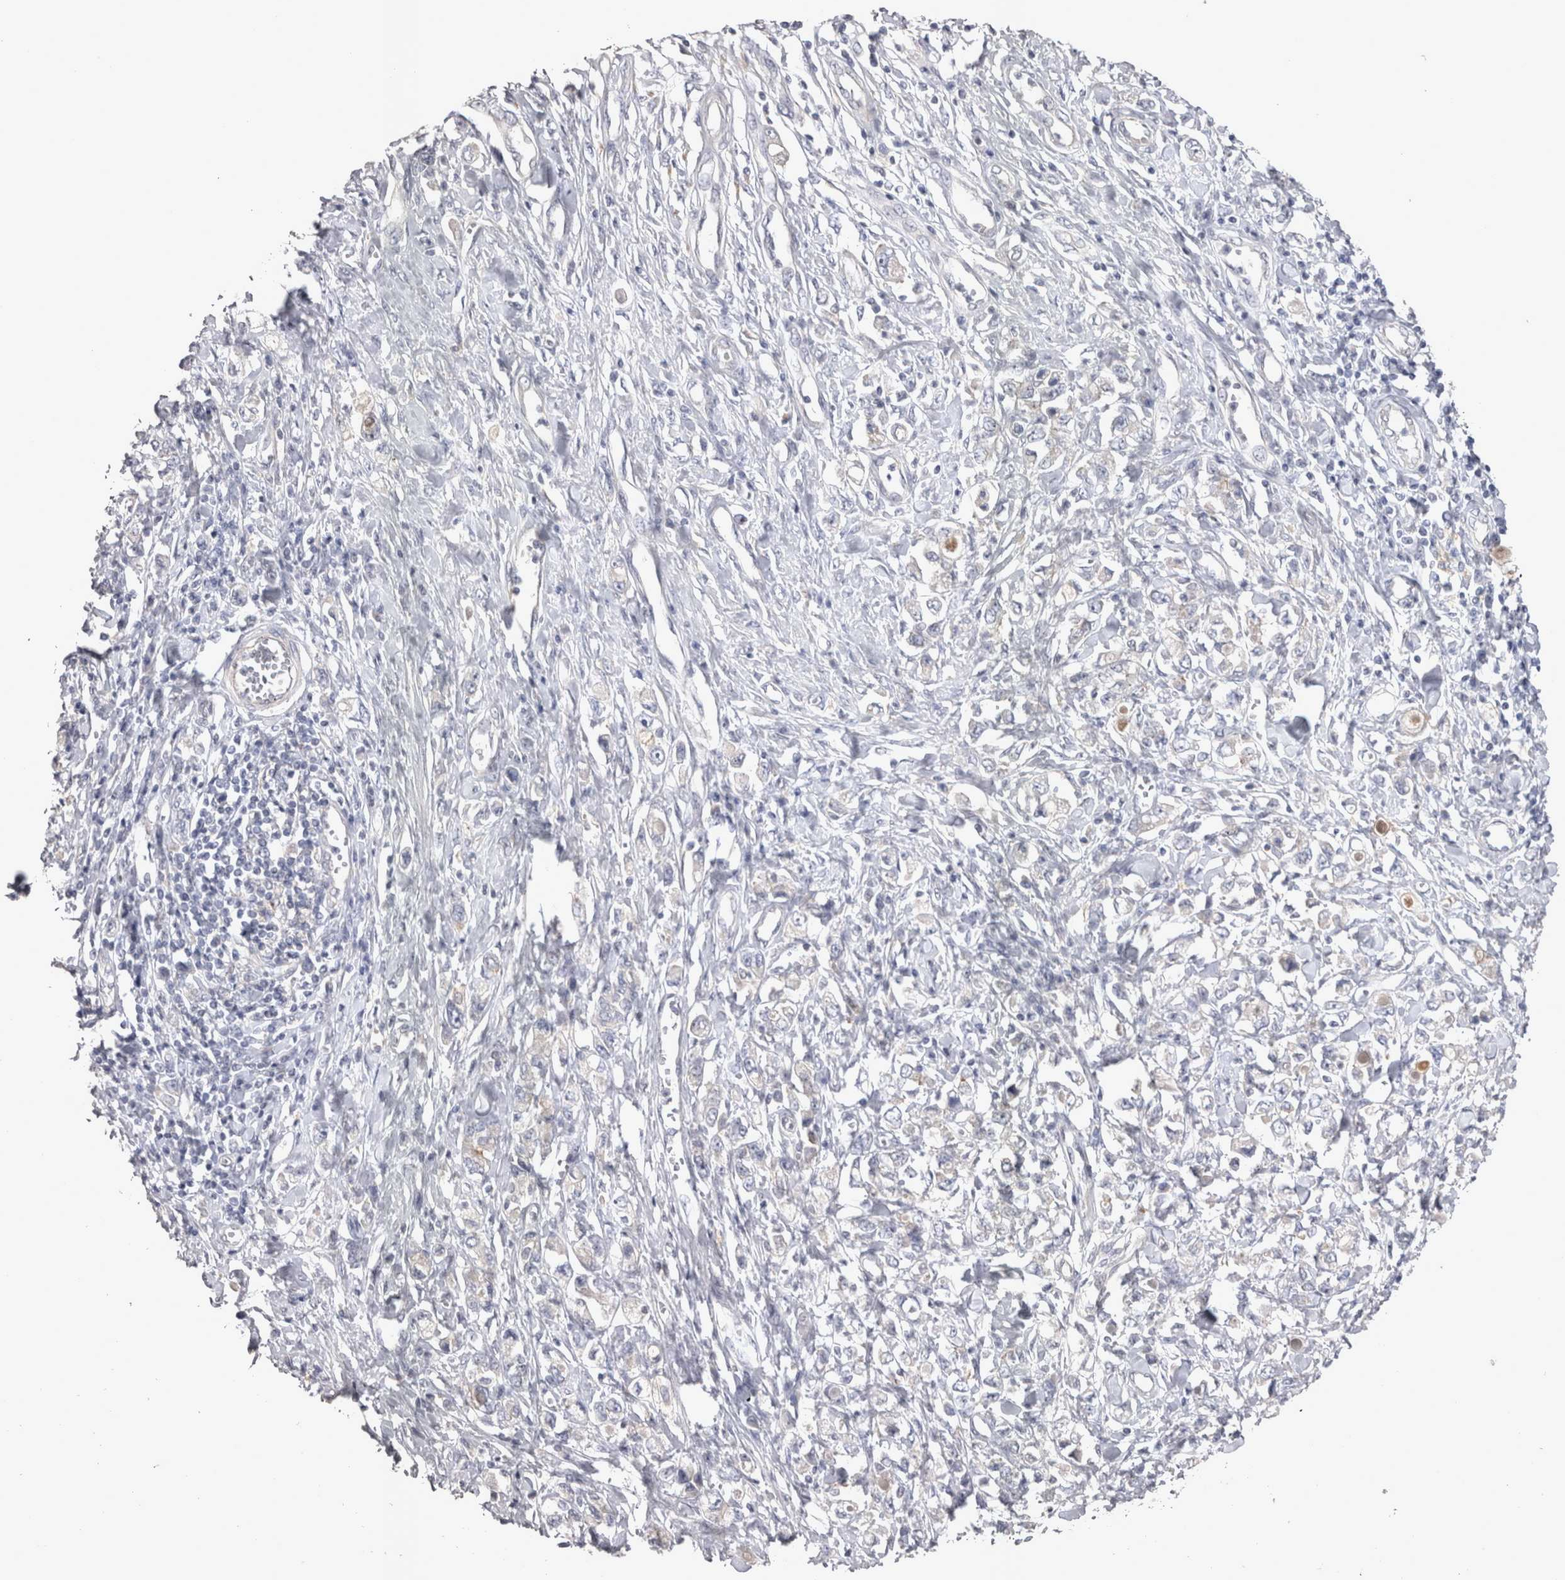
{"staining": {"intensity": "negative", "quantity": "none", "location": "none"}, "tissue": "stomach cancer", "cell_type": "Tumor cells", "image_type": "cancer", "snomed": [{"axis": "morphology", "description": "Adenocarcinoma, NOS"}, {"axis": "topography", "description": "Stomach"}], "caption": "The photomicrograph shows no significant staining in tumor cells of stomach cancer.", "gene": "CTBS", "patient": {"sex": "female", "age": 76}}